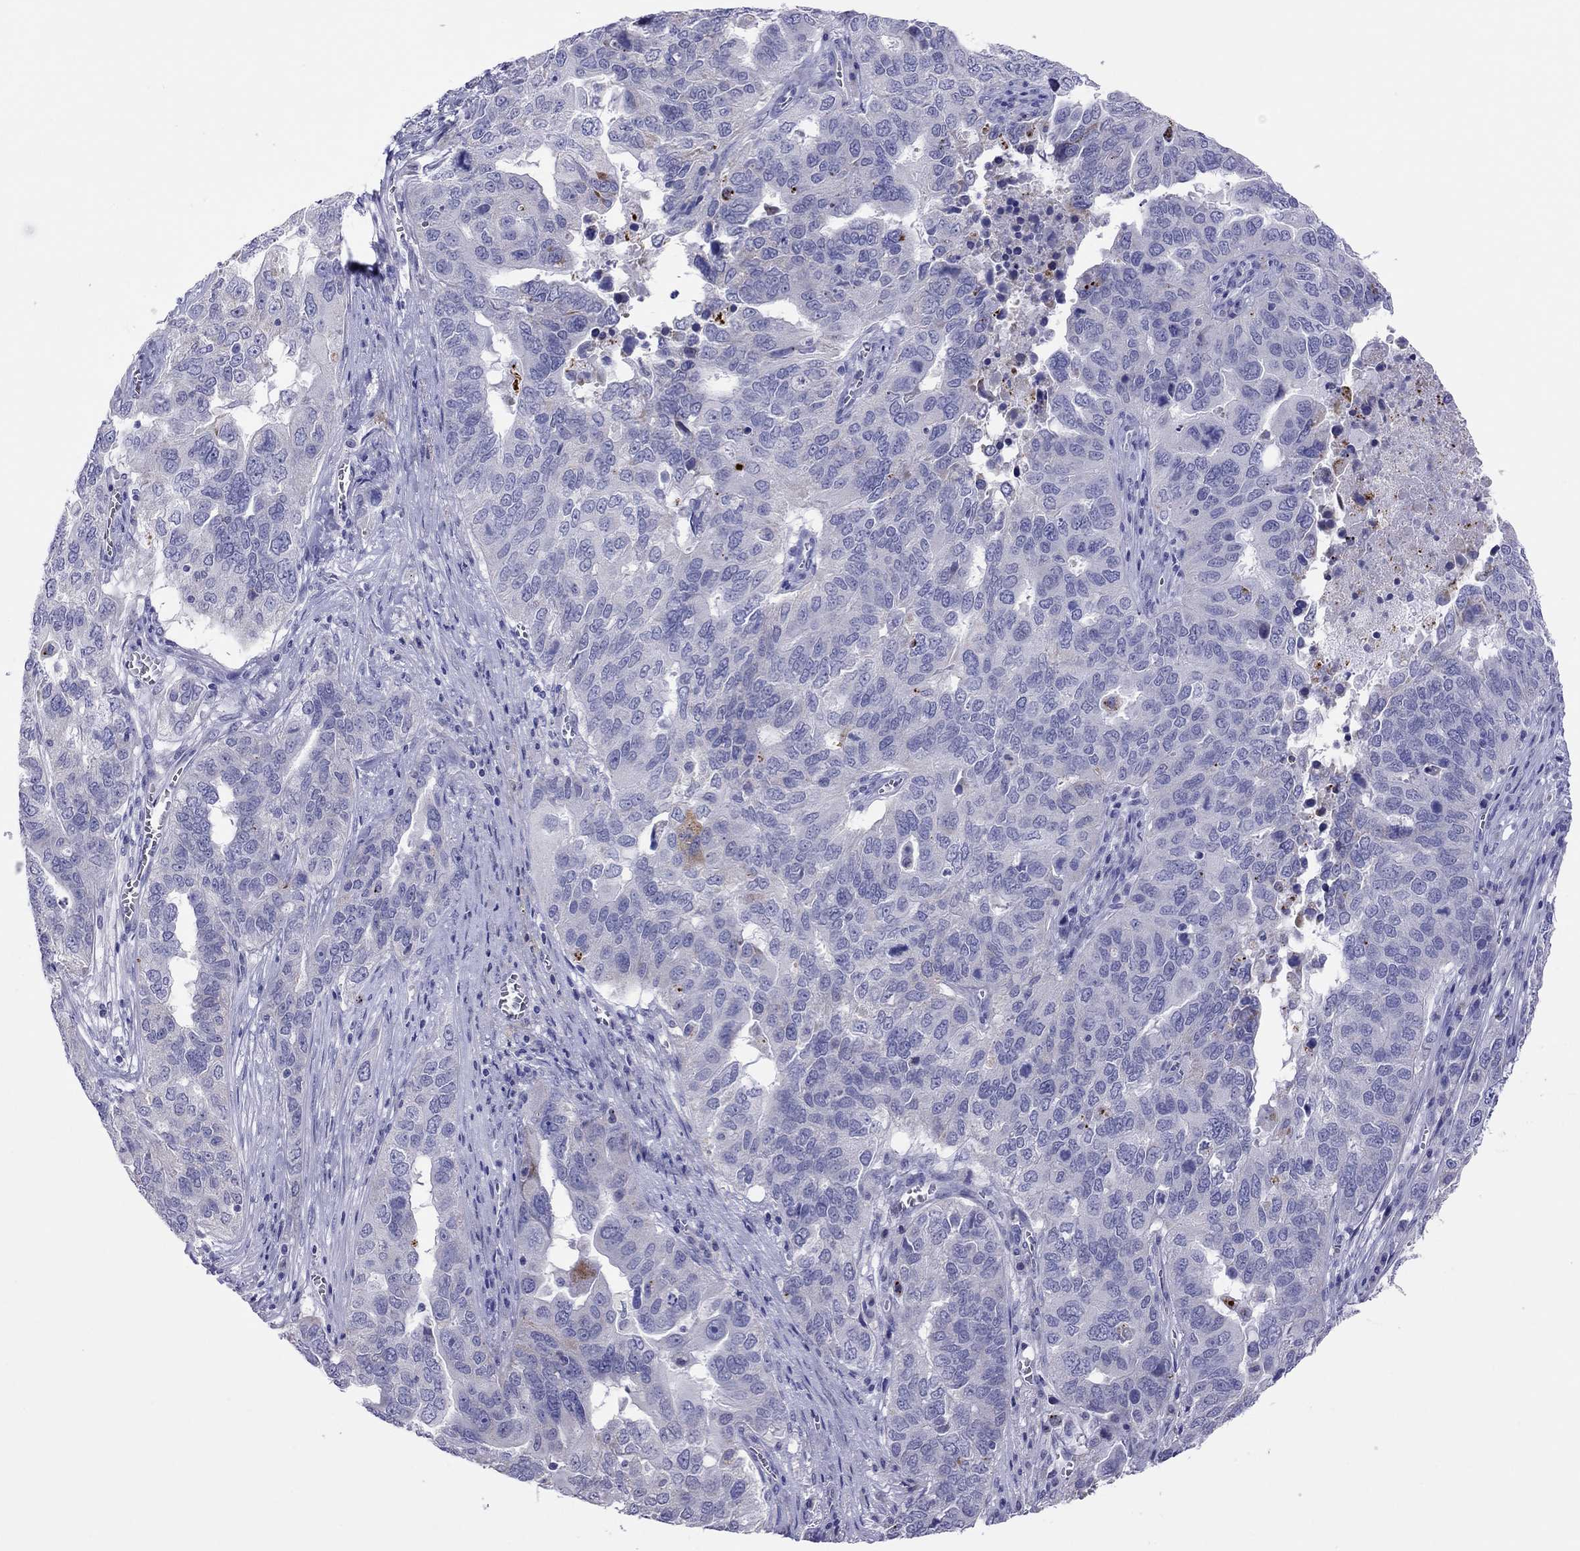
{"staining": {"intensity": "negative", "quantity": "none", "location": "none"}, "tissue": "ovarian cancer", "cell_type": "Tumor cells", "image_type": "cancer", "snomed": [{"axis": "morphology", "description": "Carcinoma, endometroid"}, {"axis": "topography", "description": "Soft tissue"}, {"axis": "topography", "description": "Ovary"}], "caption": "Immunohistochemistry (IHC) of human ovarian cancer displays no positivity in tumor cells.", "gene": "COL9A1", "patient": {"sex": "female", "age": 52}}